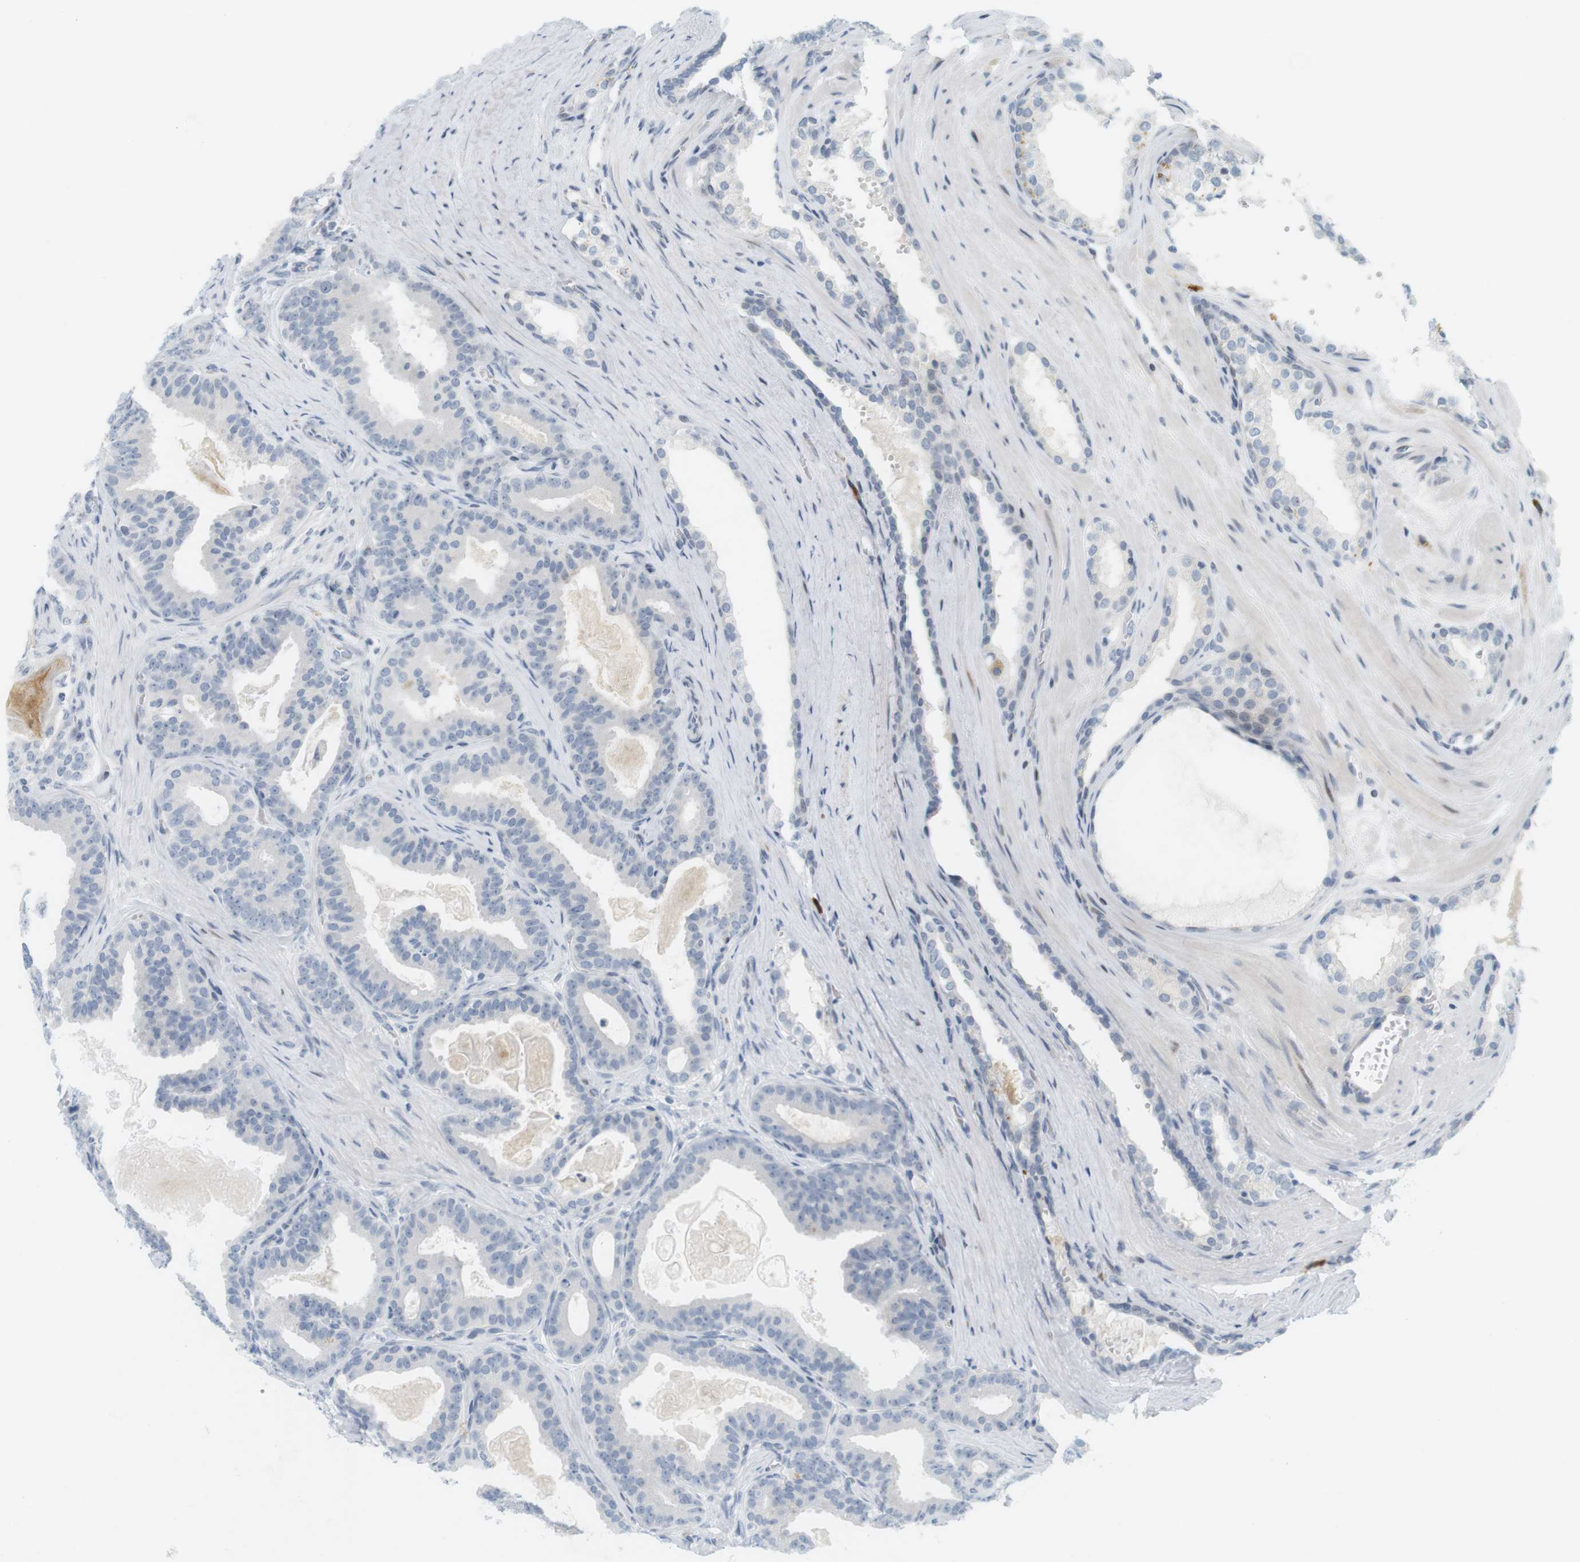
{"staining": {"intensity": "negative", "quantity": "none", "location": "none"}, "tissue": "prostate cancer", "cell_type": "Tumor cells", "image_type": "cancer", "snomed": [{"axis": "morphology", "description": "Adenocarcinoma, High grade"}, {"axis": "topography", "description": "Prostate"}], "caption": "This micrograph is of prostate cancer (high-grade adenocarcinoma) stained with immunohistochemistry to label a protein in brown with the nuclei are counter-stained blue. There is no positivity in tumor cells. The staining was performed using DAB (3,3'-diaminobenzidine) to visualize the protein expression in brown, while the nuclei were stained in blue with hematoxylin (Magnification: 20x).", "gene": "DMC1", "patient": {"sex": "male", "age": 60}}